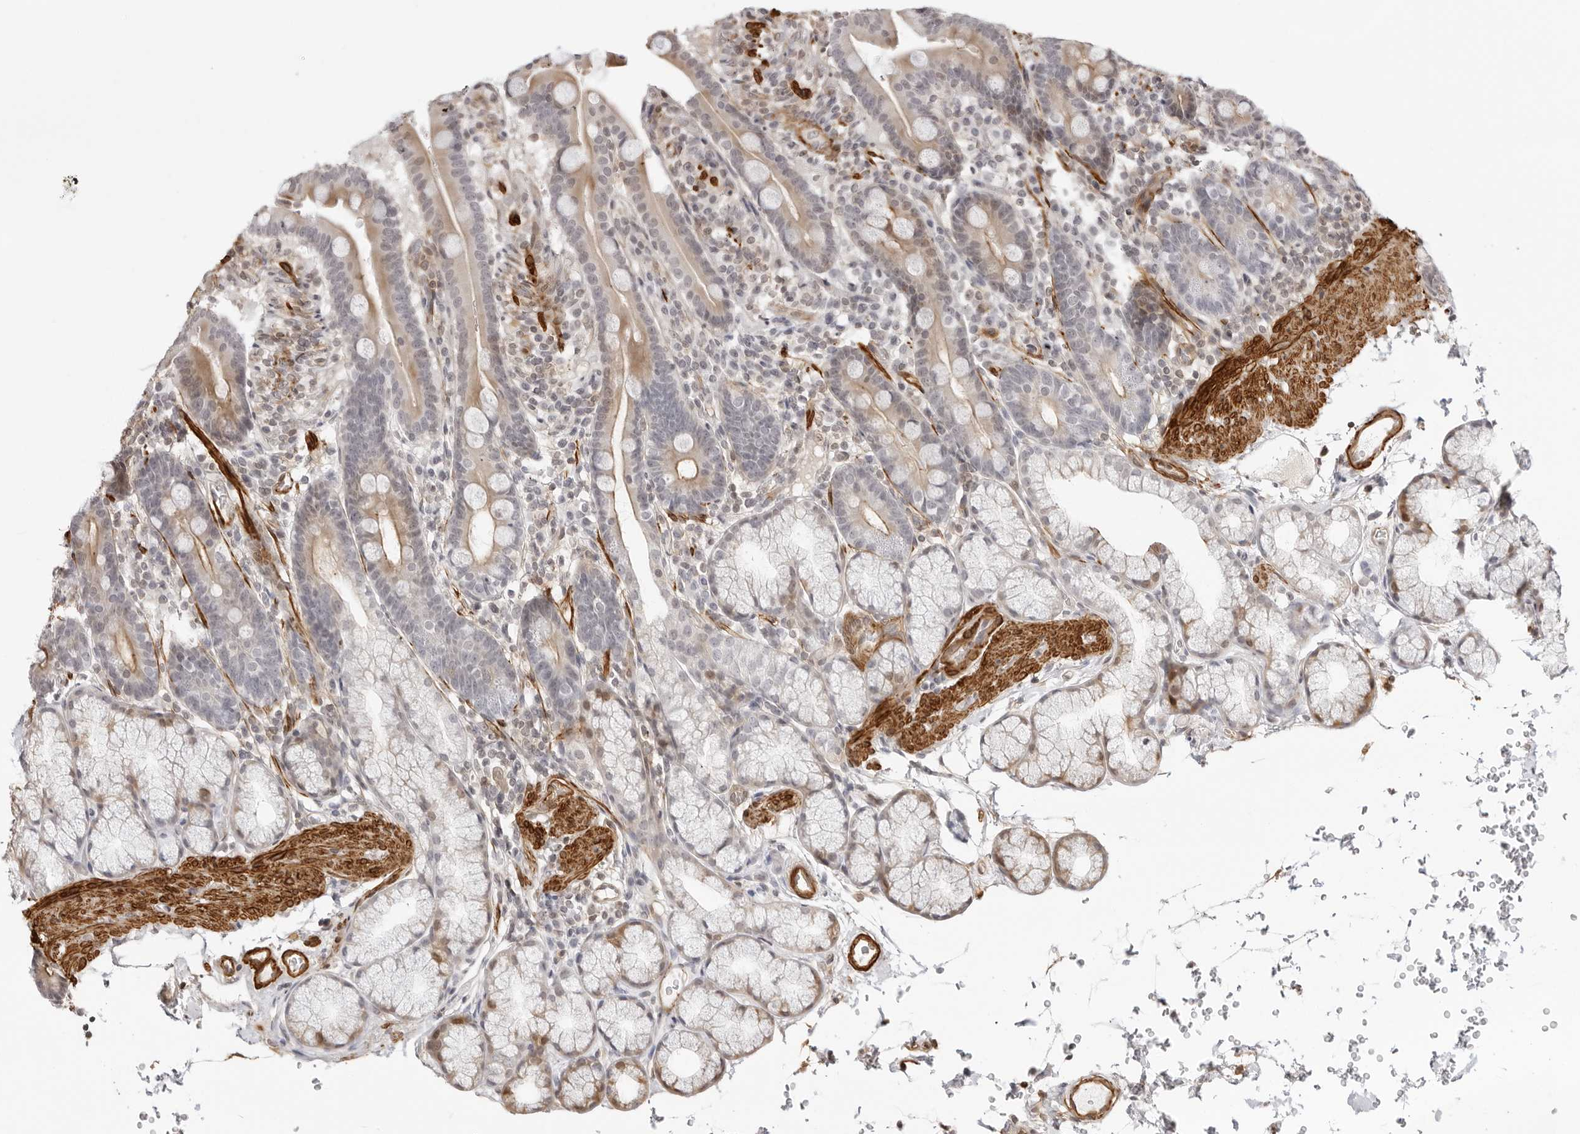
{"staining": {"intensity": "weak", "quantity": "25%-75%", "location": "cytoplasmic/membranous"}, "tissue": "duodenum", "cell_type": "Glandular cells", "image_type": "normal", "snomed": [{"axis": "morphology", "description": "Normal tissue, NOS"}, {"axis": "topography", "description": "Duodenum"}], "caption": "An IHC image of normal tissue is shown. Protein staining in brown shows weak cytoplasmic/membranous positivity in duodenum within glandular cells.", "gene": "UNK", "patient": {"sex": "male", "age": 54}}